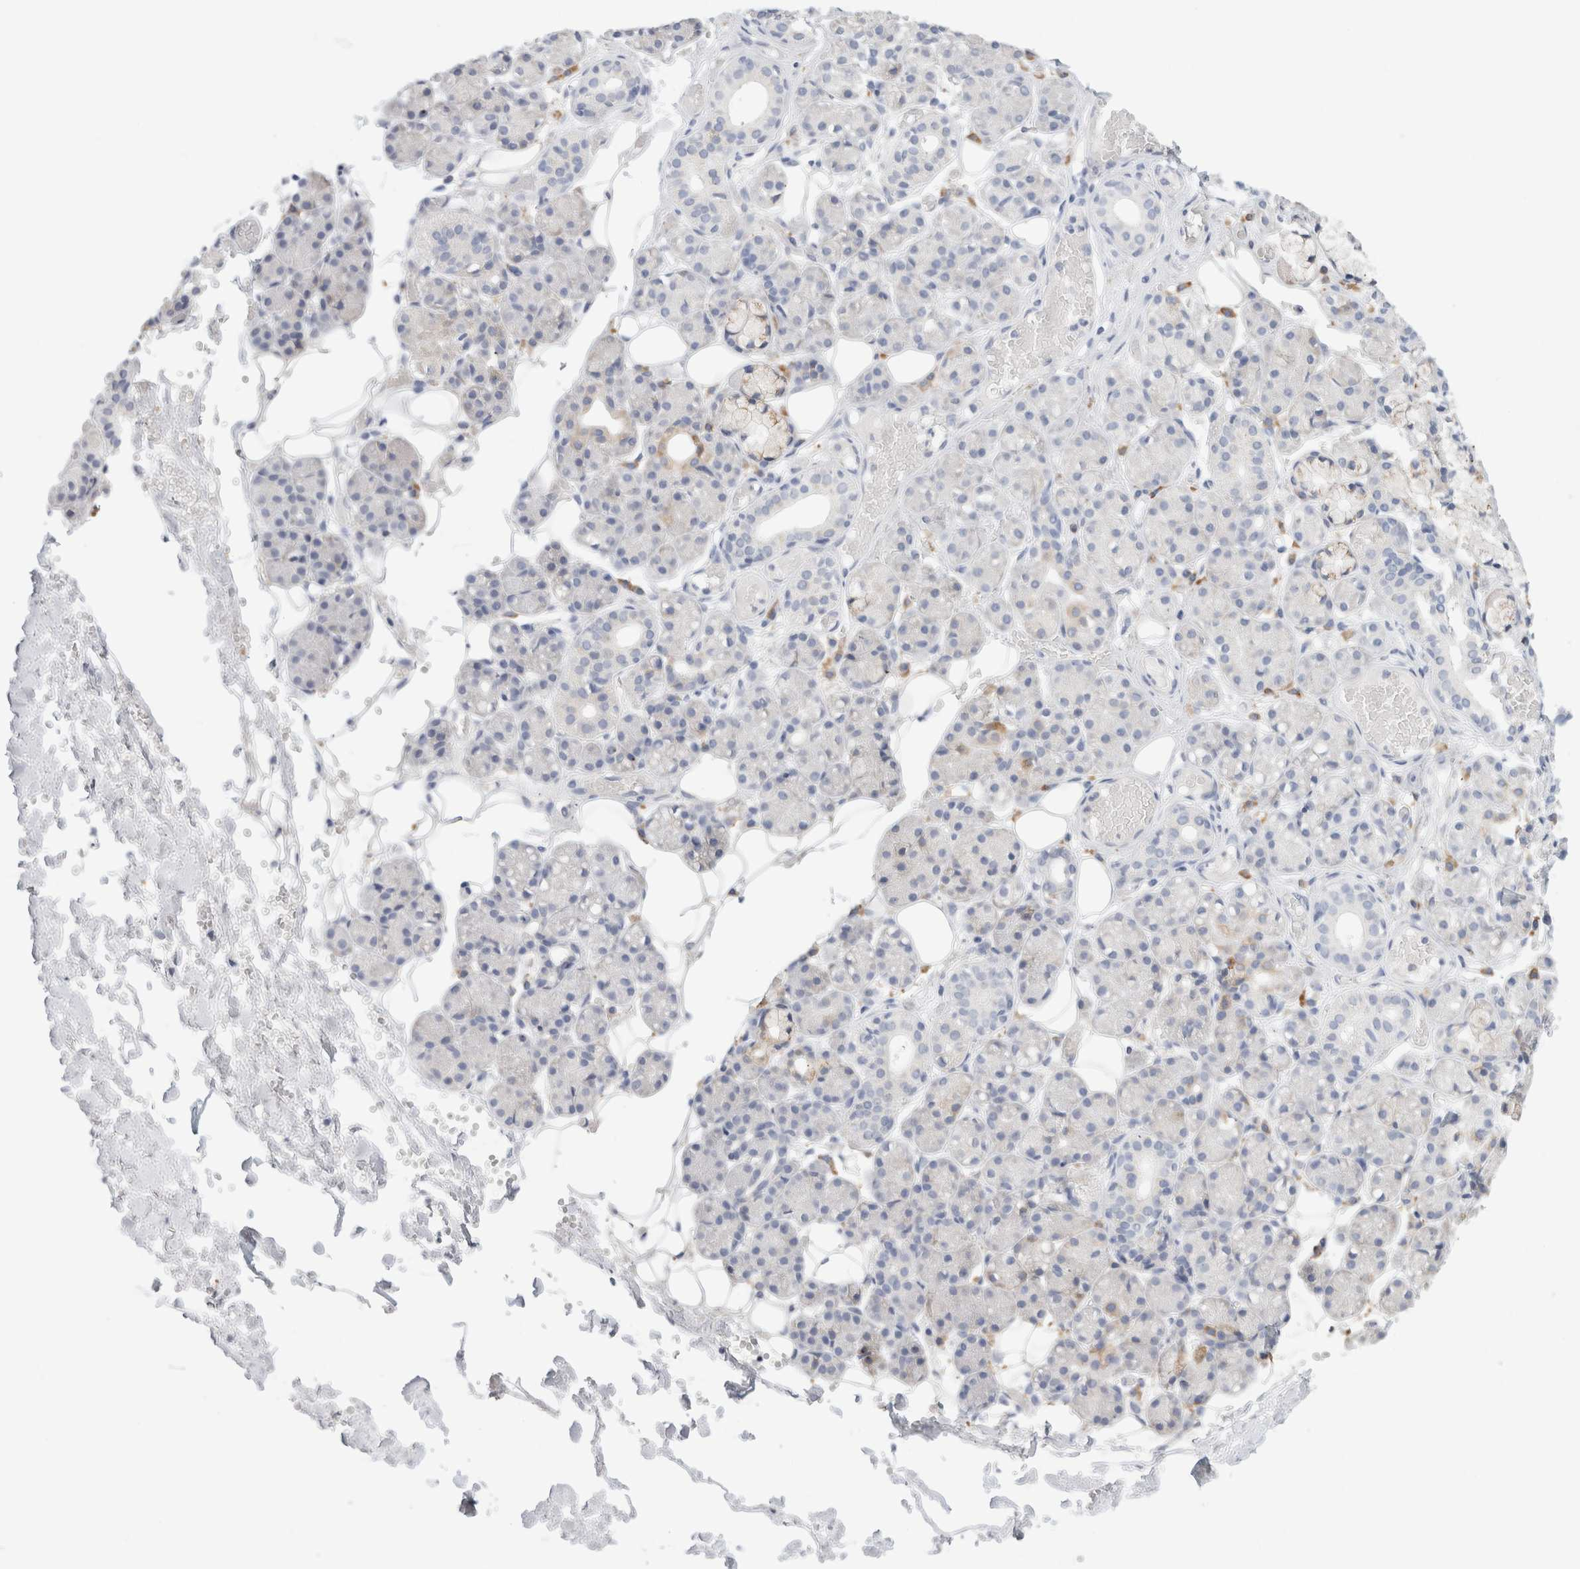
{"staining": {"intensity": "weak", "quantity": "<25%", "location": "cytoplasmic/membranous"}, "tissue": "salivary gland", "cell_type": "Glandular cells", "image_type": "normal", "snomed": [{"axis": "morphology", "description": "Normal tissue, NOS"}, {"axis": "topography", "description": "Salivary gland"}], "caption": "Photomicrograph shows no significant protein positivity in glandular cells of benign salivary gland.", "gene": "CSK", "patient": {"sex": "male", "age": 63}}